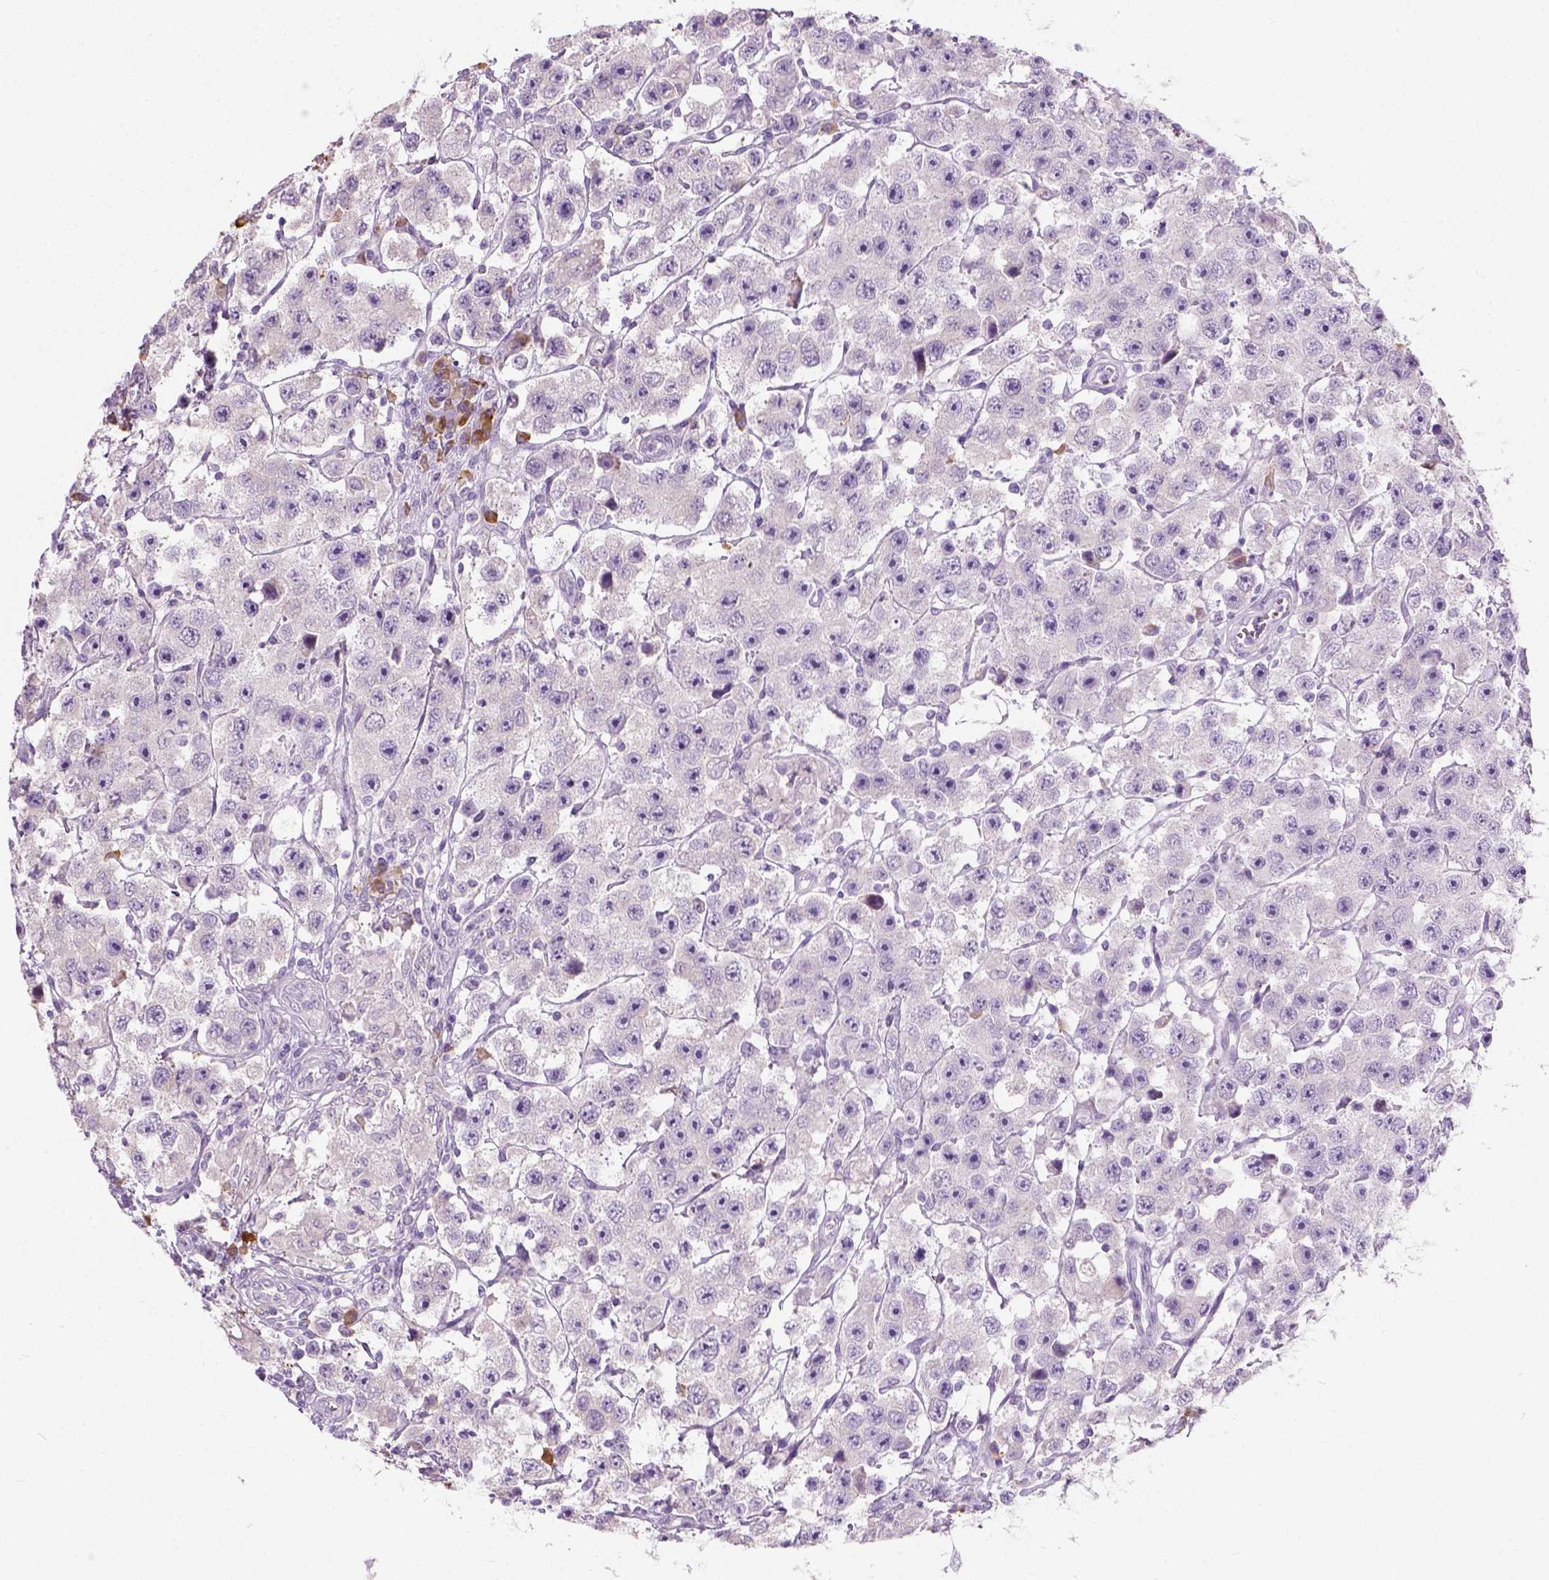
{"staining": {"intensity": "negative", "quantity": "none", "location": "none"}, "tissue": "testis cancer", "cell_type": "Tumor cells", "image_type": "cancer", "snomed": [{"axis": "morphology", "description": "Seminoma, NOS"}, {"axis": "topography", "description": "Testis"}], "caption": "Immunohistochemistry of testis cancer (seminoma) reveals no staining in tumor cells.", "gene": "TRIM72", "patient": {"sex": "male", "age": 45}}